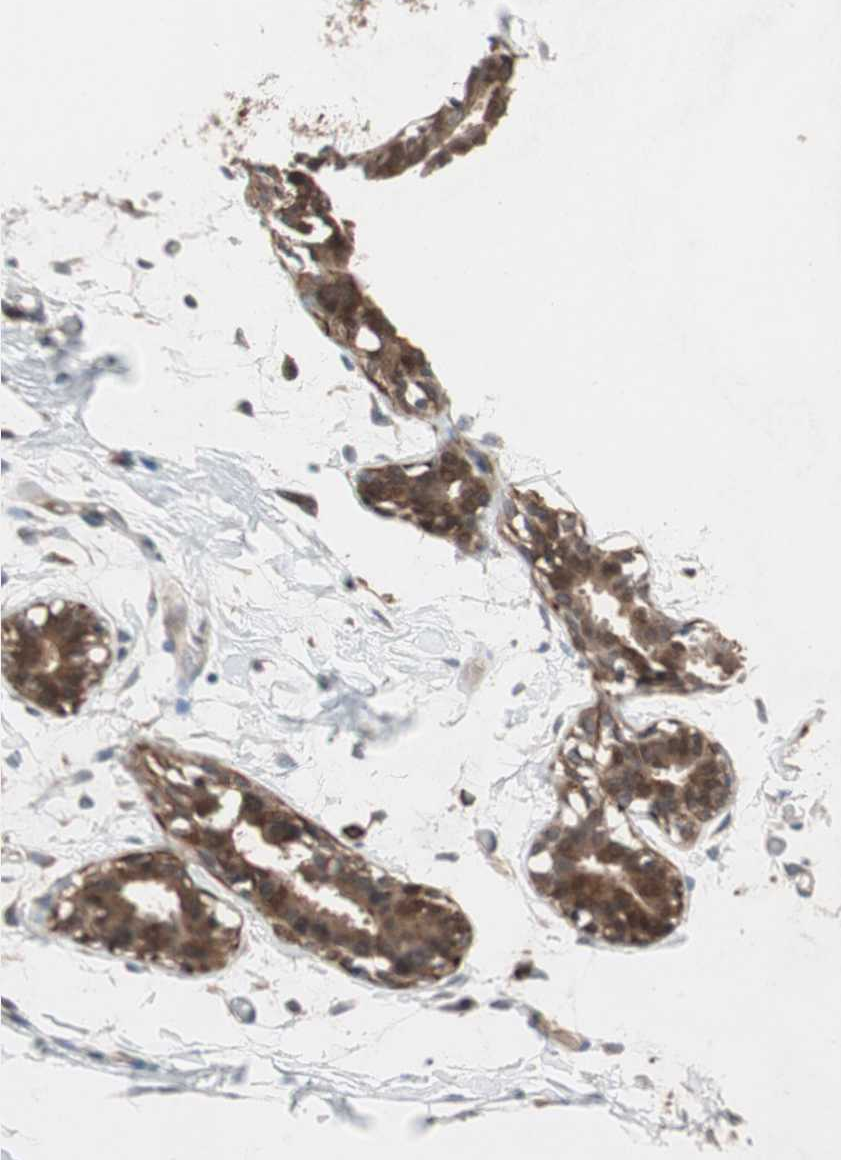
{"staining": {"intensity": "weak", "quantity": ">75%", "location": "cytoplasmic/membranous,nuclear"}, "tissue": "adipose tissue", "cell_type": "Adipocytes", "image_type": "normal", "snomed": [{"axis": "morphology", "description": "Normal tissue, NOS"}, {"axis": "topography", "description": "Breast"}, {"axis": "topography", "description": "Adipose tissue"}], "caption": "This is a photomicrograph of immunohistochemistry (IHC) staining of unremarkable adipose tissue, which shows weak expression in the cytoplasmic/membranous,nuclear of adipocytes.", "gene": "P3R3URF", "patient": {"sex": "female", "age": 25}}